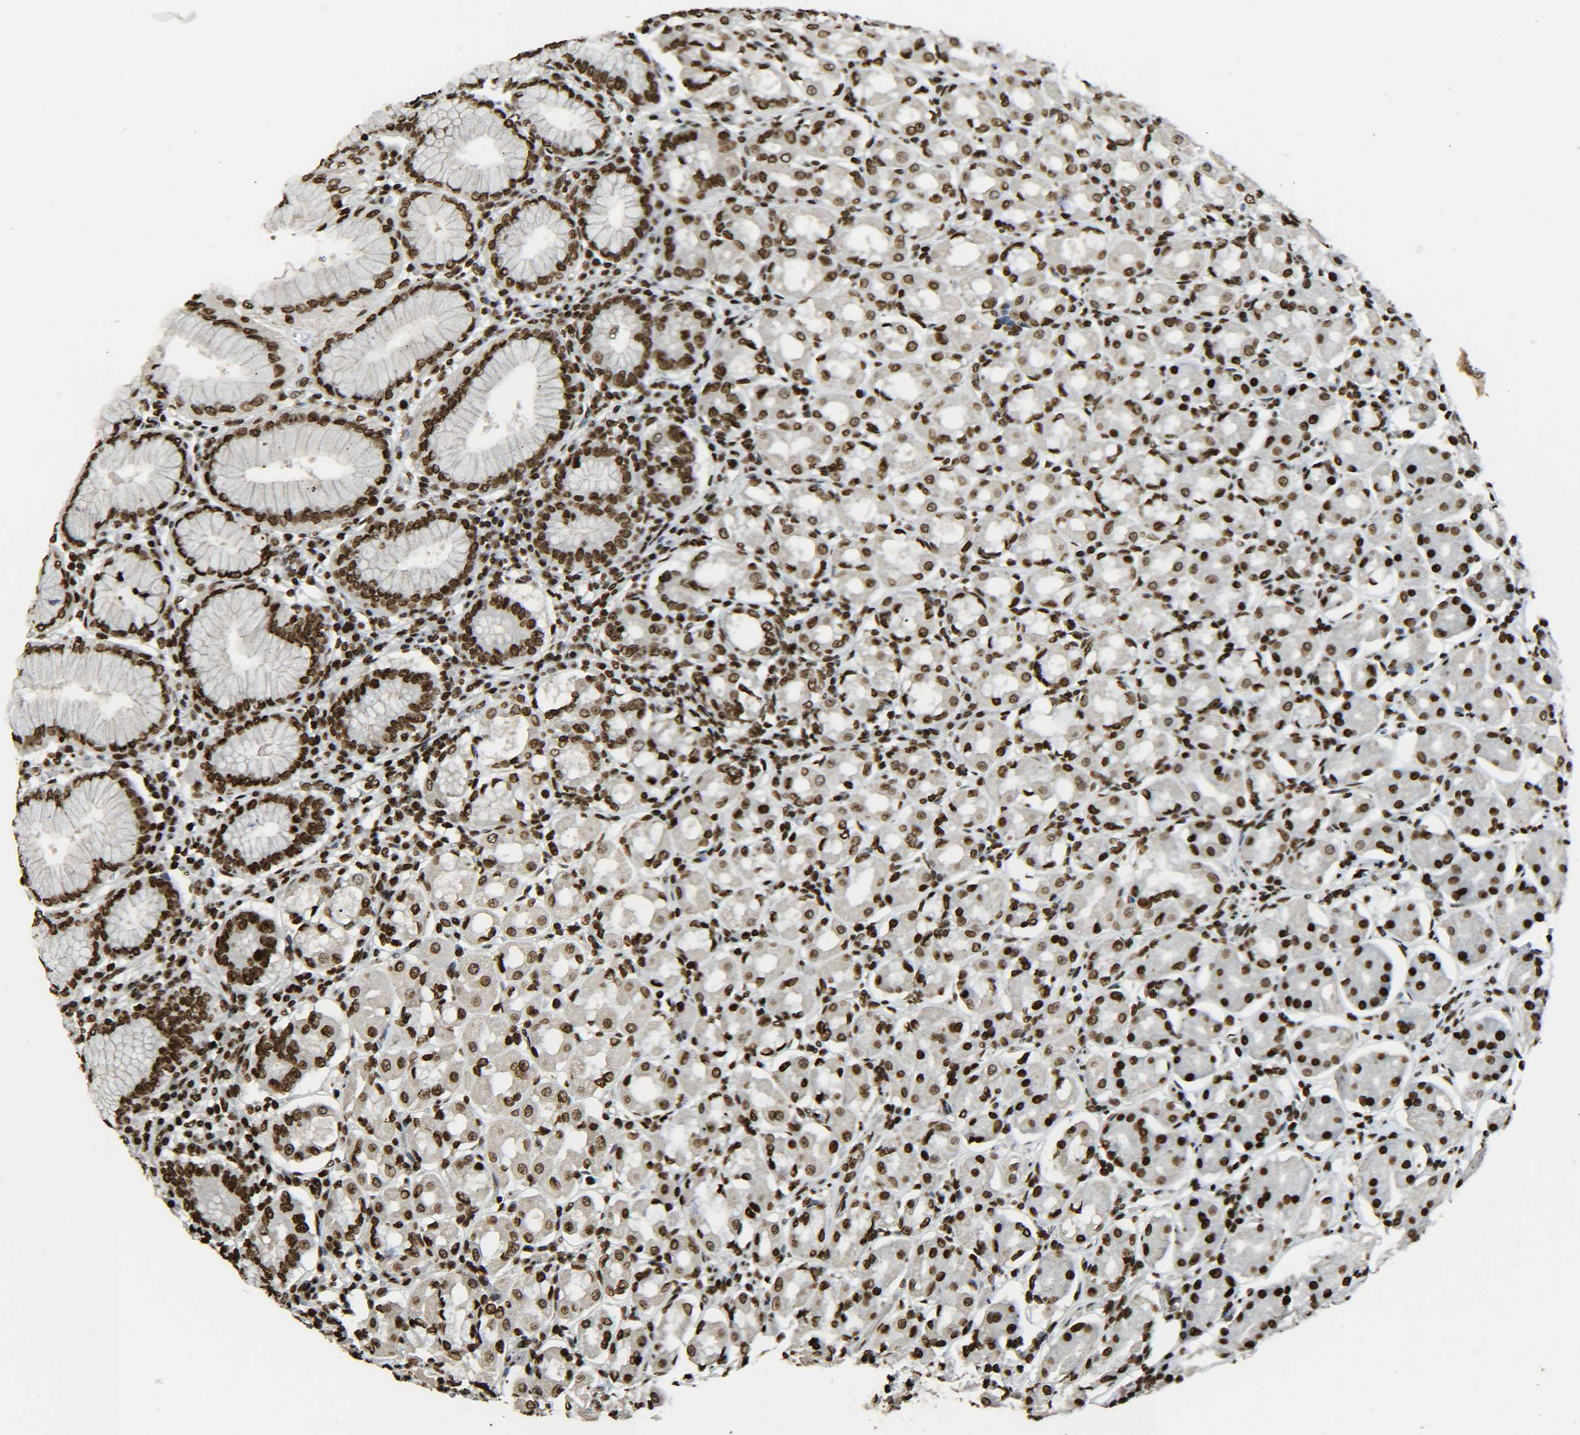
{"staining": {"intensity": "strong", "quantity": ">75%", "location": "nuclear"}, "tissue": "stomach", "cell_type": "Glandular cells", "image_type": "normal", "snomed": [{"axis": "morphology", "description": "Normal tissue, NOS"}, {"axis": "topography", "description": "Stomach"}, {"axis": "topography", "description": "Stomach, lower"}], "caption": "Approximately >75% of glandular cells in normal human stomach reveal strong nuclear protein expression as visualized by brown immunohistochemical staining.", "gene": "H4C16", "patient": {"sex": "female", "age": 56}}